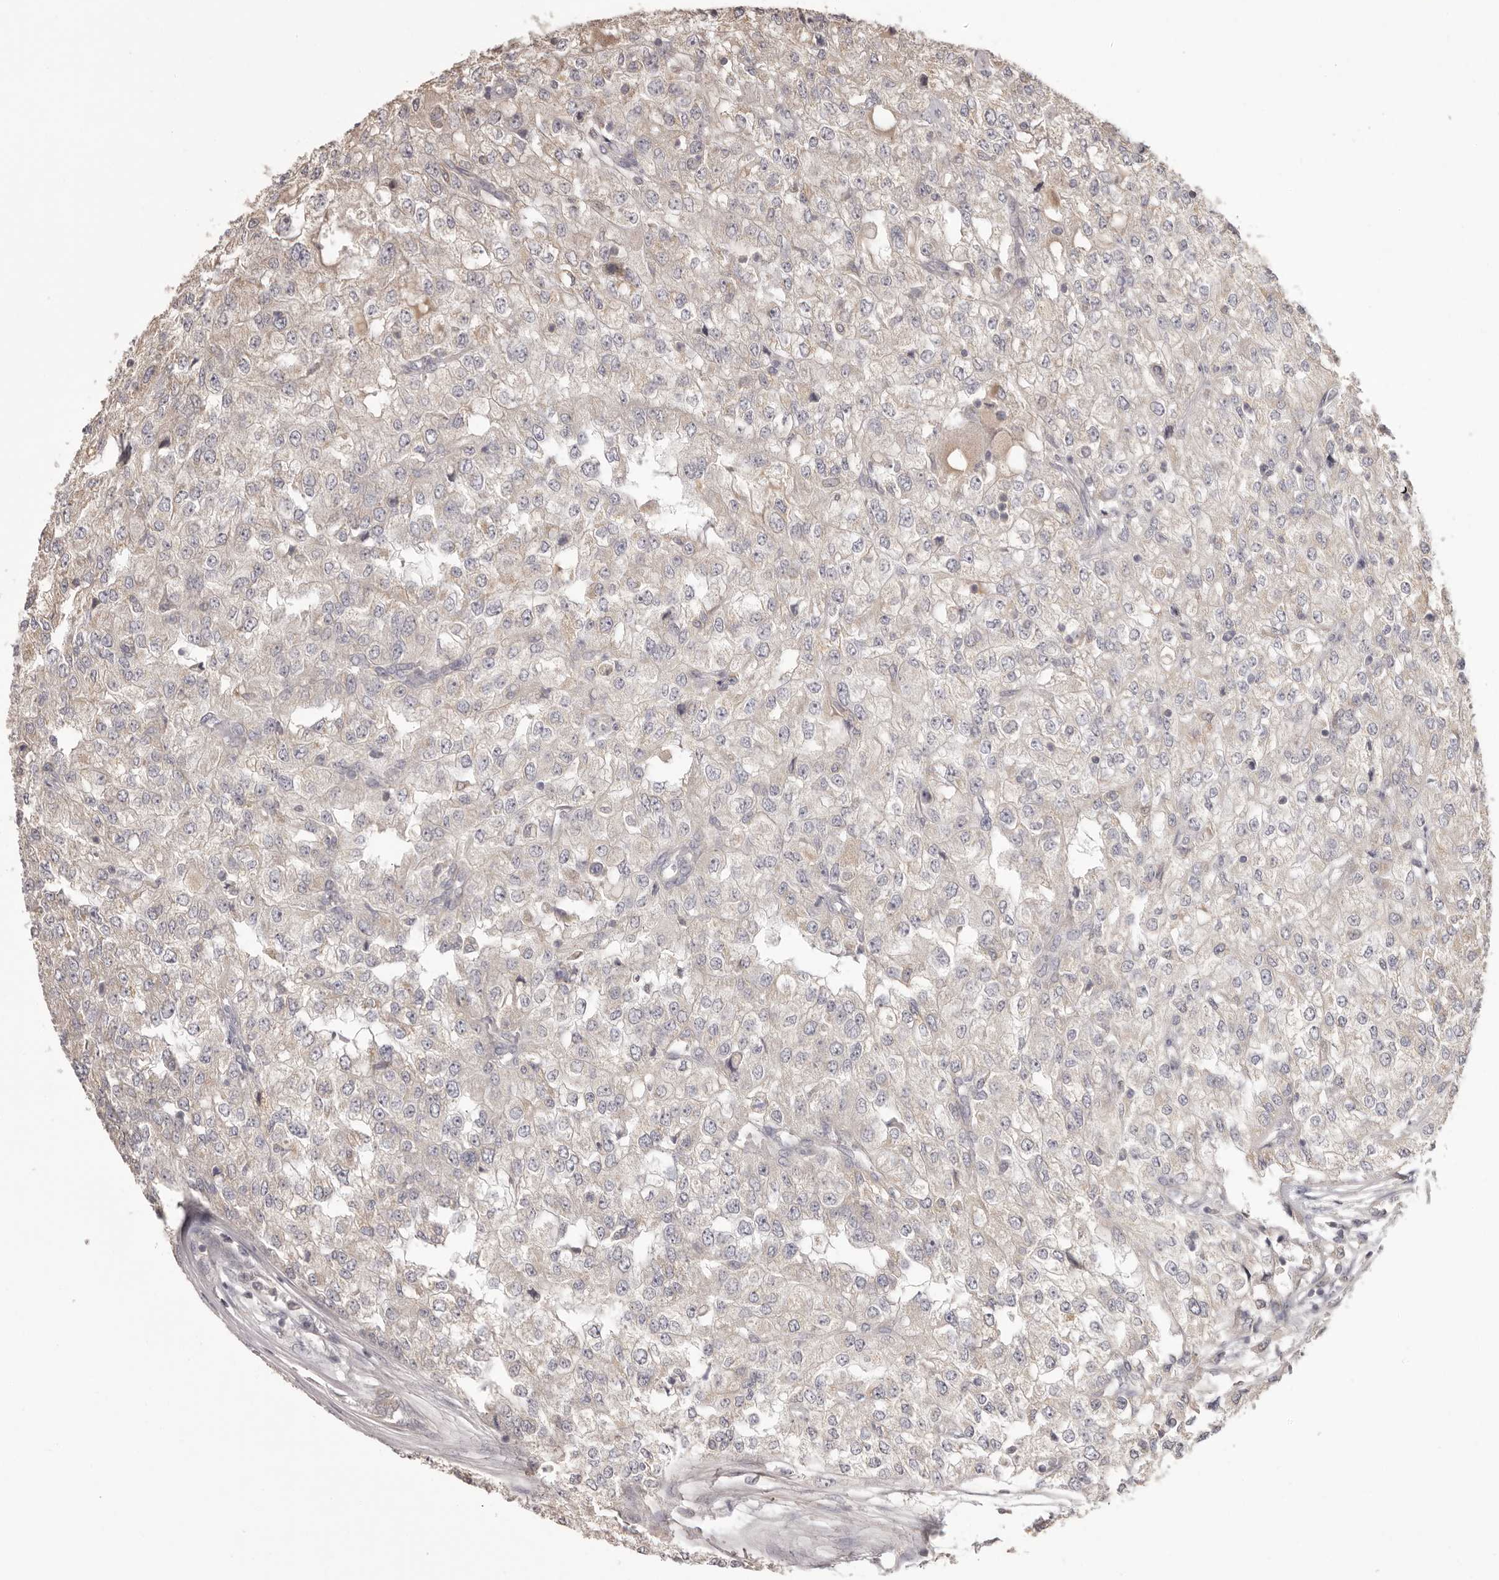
{"staining": {"intensity": "negative", "quantity": "none", "location": "none"}, "tissue": "renal cancer", "cell_type": "Tumor cells", "image_type": "cancer", "snomed": [{"axis": "morphology", "description": "Adenocarcinoma, NOS"}, {"axis": "topography", "description": "Kidney"}], "caption": "Immunohistochemistry (IHC) histopathology image of neoplastic tissue: renal cancer (adenocarcinoma) stained with DAB demonstrates no significant protein positivity in tumor cells.", "gene": "HRH1", "patient": {"sex": "female", "age": 54}}